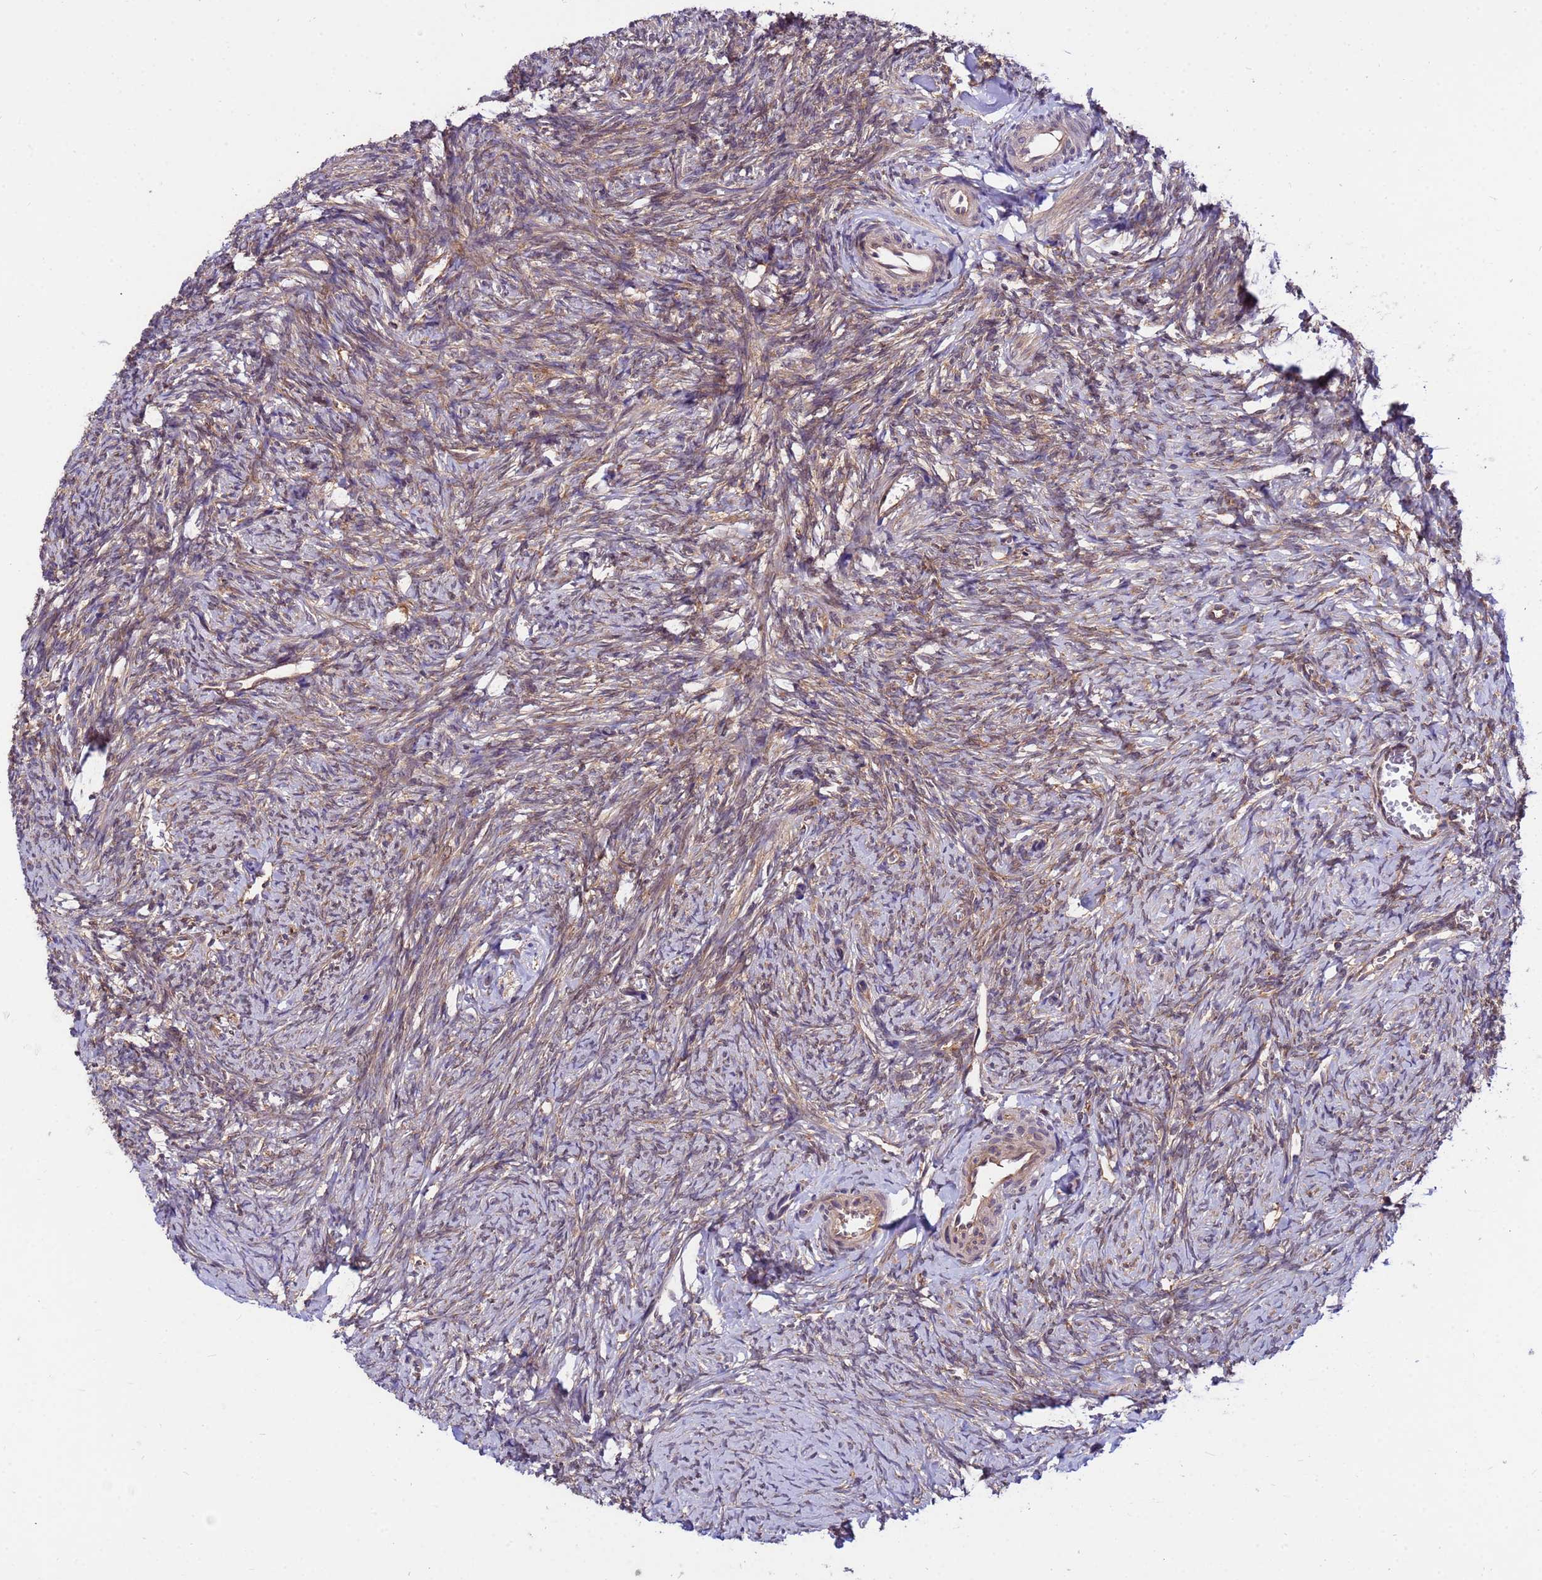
{"staining": {"intensity": "strong", "quantity": ">75%", "location": "cytoplasmic/membranous"}, "tissue": "ovary", "cell_type": "Follicle cells", "image_type": "normal", "snomed": [{"axis": "morphology", "description": "Normal tissue, NOS"}, {"axis": "topography", "description": "Ovary"}], "caption": "Ovary stained with IHC reveals strong cytoplasmic/membranous expression in approximately >75% of follicle cells.", "gene": "GET3", "patient": {"sex": "female", "age": 44}}